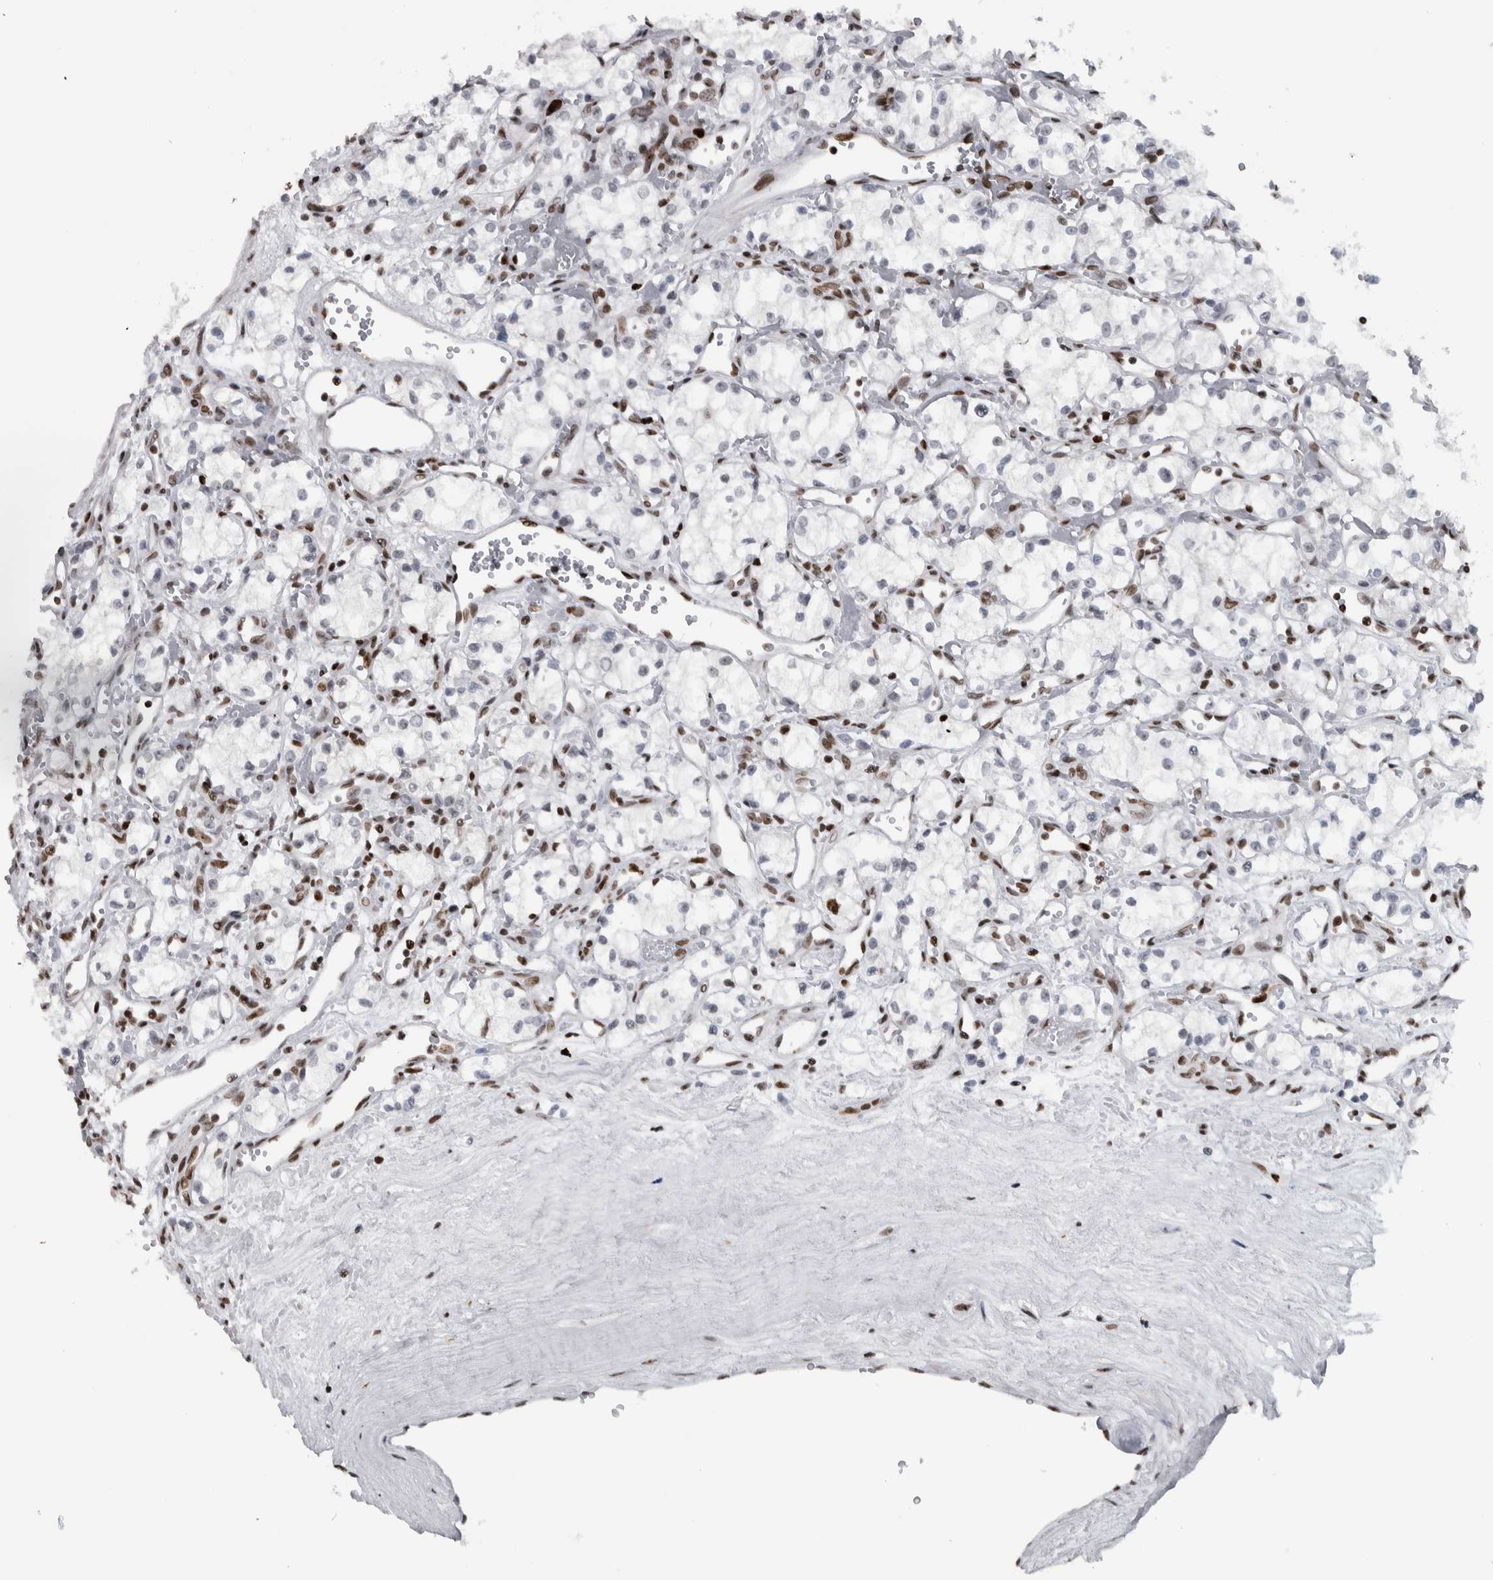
{"staining": {"intensity": "weak", "quantity": "<25%", "location": "nuclear"}, "tissue": "renal cancer", "cell_type": "Tumor cells", "image_type": "cancer", "snomed": [{"axis": "morphology", "description": "Adenocarcinoma, NOS"}, {"axis": "topography", "description": "Kidney"}], "caption": "An immunohistochemistry (IHC) micrograph of renal cancer (adenocarcinoma) is shown. There is no staining in tumor cells of renal cancer (adenocarcinoma).", "gene": "TOP2B", "patient": {"sex": "male", "age": 59}}